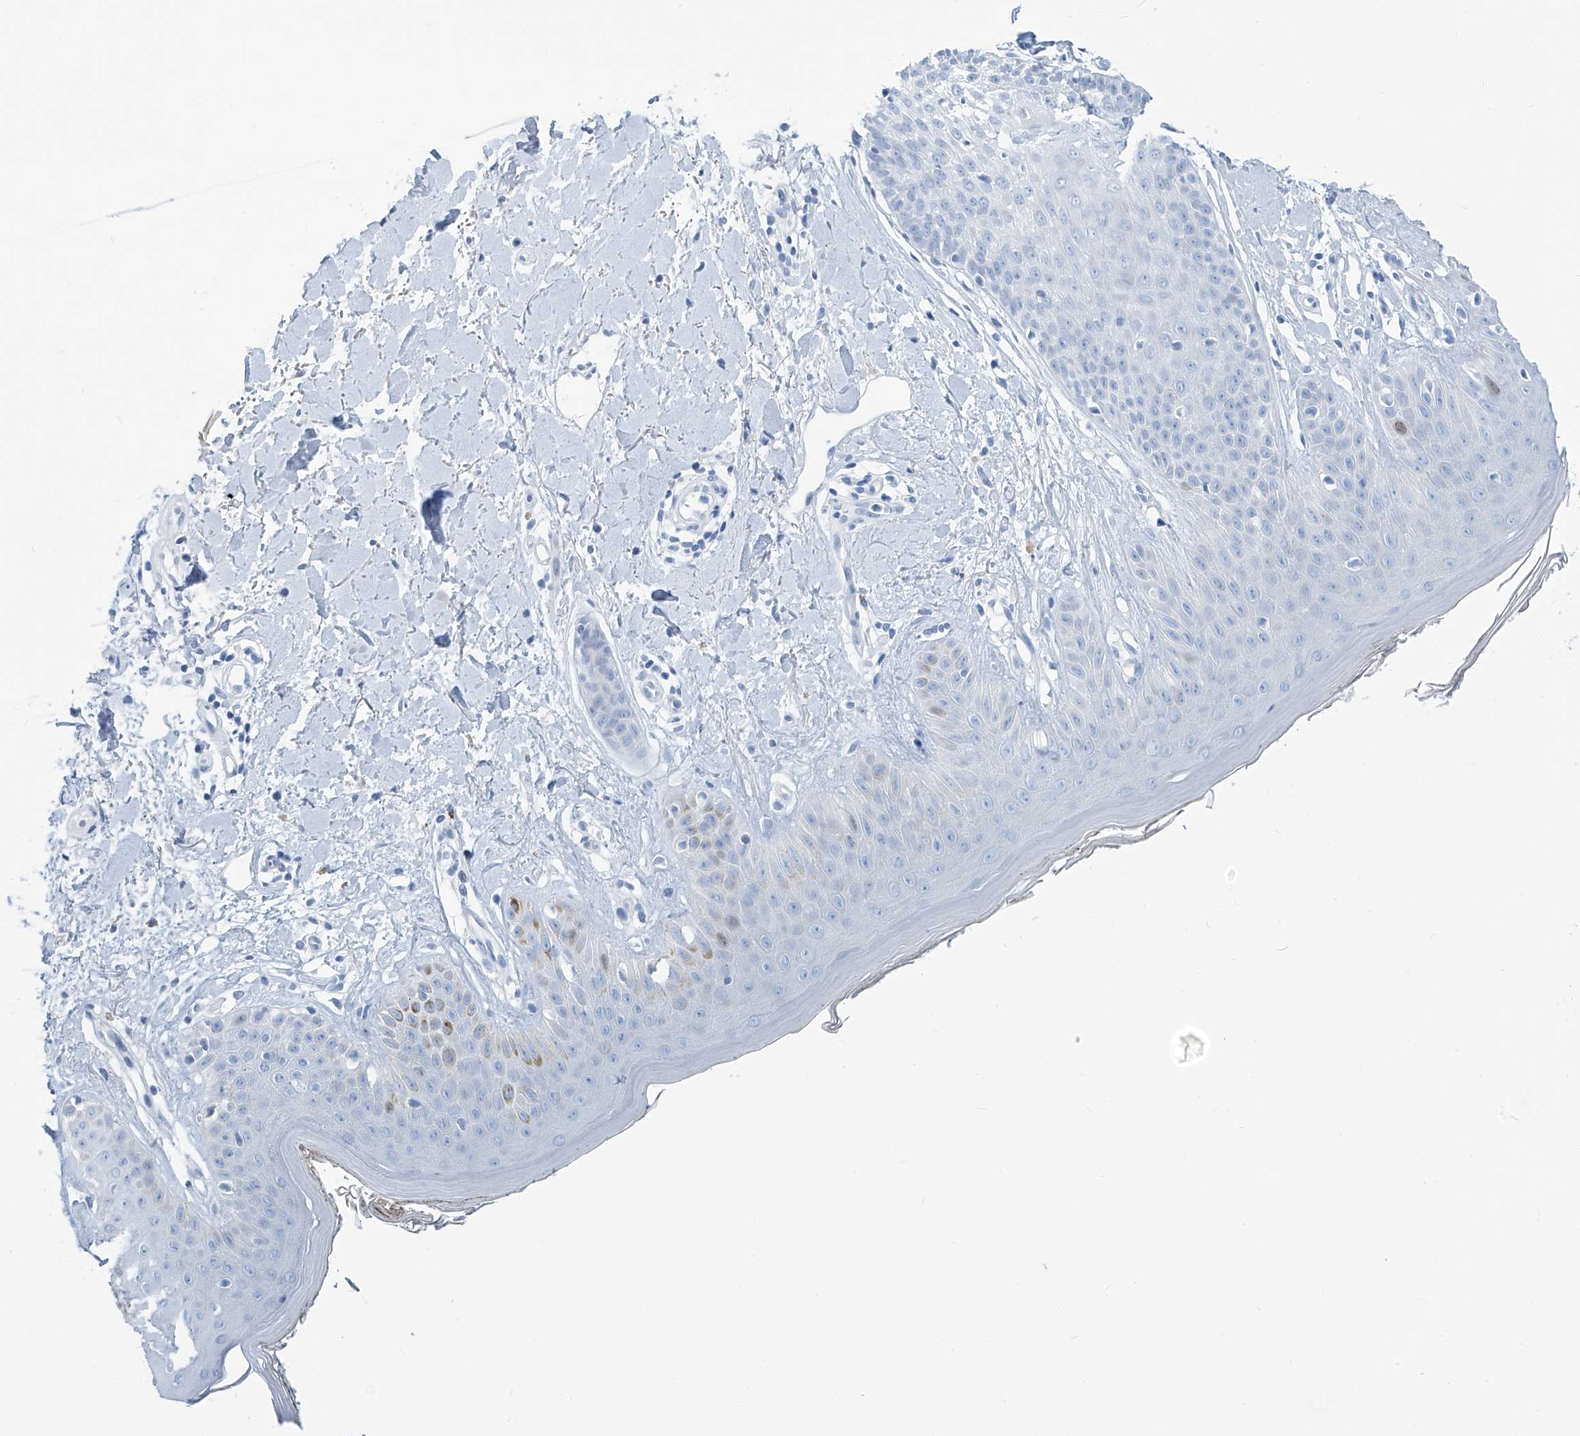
{"staining": {"intensity": "negative", "quantity": "none", "location": "none"}, "tissue": "skin", "cell_type": "Fibroblasts", "image_type": "normal", "snomed": [{"axis": "morphology", "description": "Normal tissue, NOS"}, {"axis": "topography", "description": "Skin"}], "caption": "IHC of unremarkable human skin demonstrates no expression in fibroblasts.", "gene": "SGO2", "patient": {"sex": "female", "age": 64}}